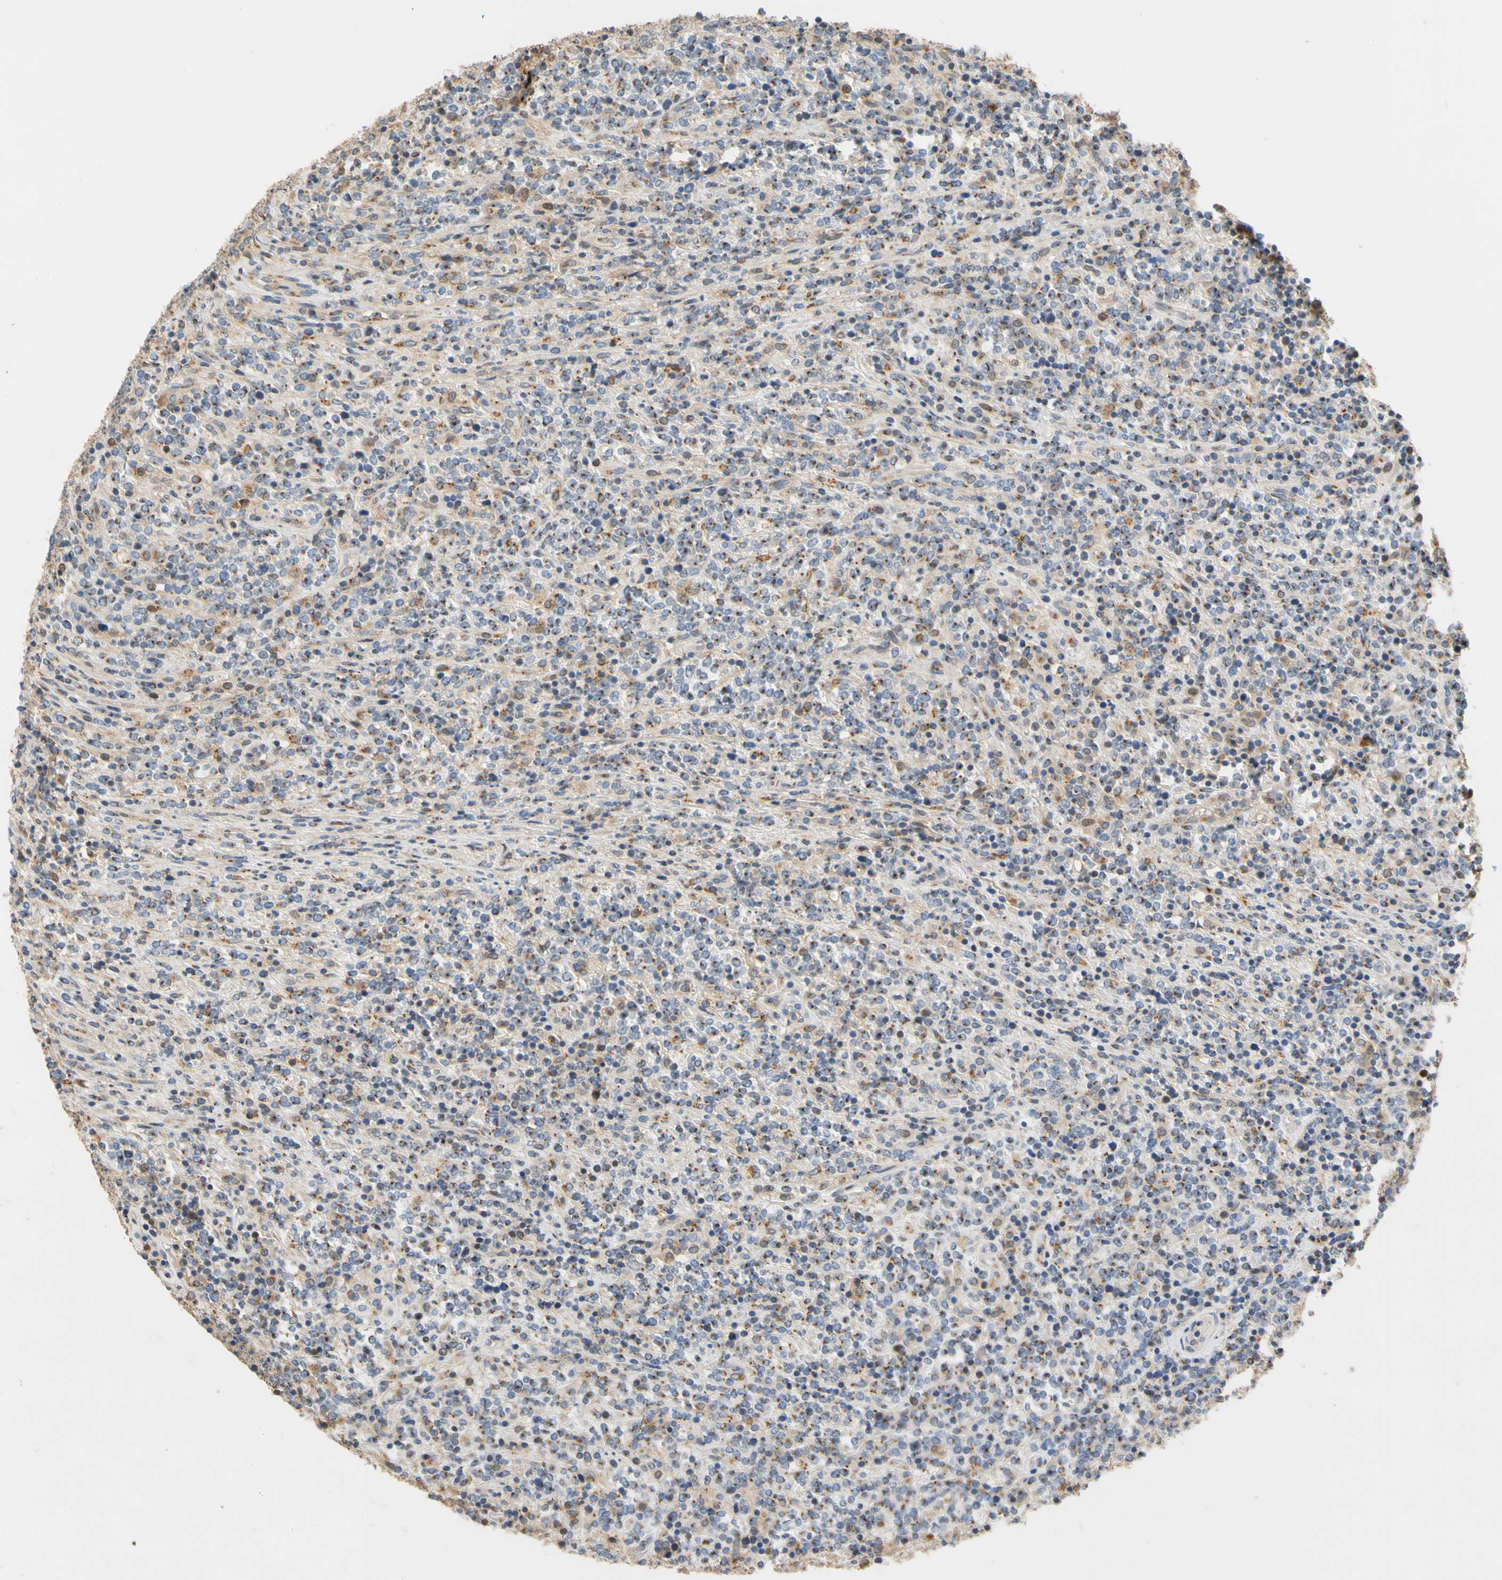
{"staining": {"intensity": "moderate", "quantity": ">75%", "location": "cytoplasmic/membranous"}, "tissue": "lymphoma", "cell_type": "Tumor cells", "image_type": "cancer", "snomed": [{"axis": "morphology", "description": "Malignant lymphoma, non-Hodgkin's type, High grade"}, {"axis": "topography", "description": "Soft tissue"}], "caption": "A high-resolution histopathology image shows immunohistochemistry (IHC) staining of high-grade malignant lymphoma, non-Hodgkin's type, which demonstrates moderate cytoplasmic/membranous expression in about >75% of tumor cells.", "gene": "GPSM2", "patient": {"sex": "male", "age": 18}}